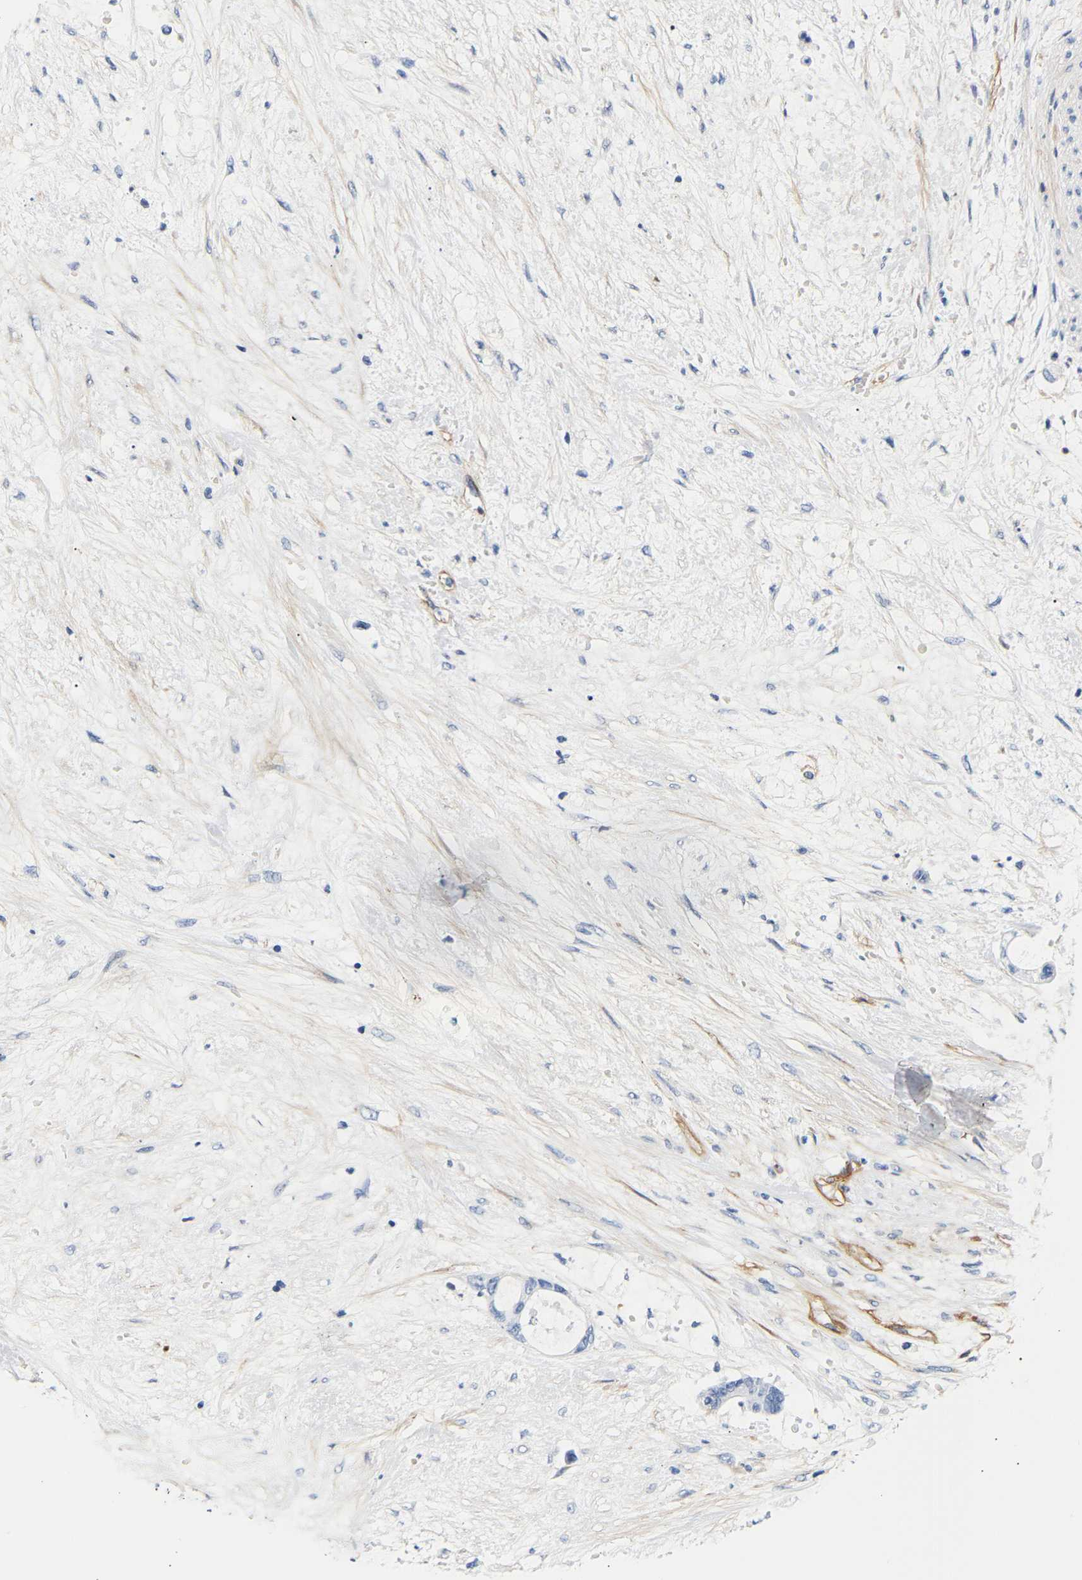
{"staining": {"intensity": "negative", "quantity": "none", "location": "none"}, "tissue": "liver cancer", "cell_type": "Tumor cells", "image_type": "cancer", "snomed": [{"axis": "morphology", "description": "Normal tissue, NOS"}, {"axis": "morphology", "description": "Cholangiocarcinoma"}, {"axis": "topography", "description": "Liver"}, {"axis": "topography", "description": "Peripheral nerve tissue"}], "caption": "Liver cholangiocarcinoma was stained to show a protein in brown. There is no significant positivity in tumor cells. The staining was performed using DAB (3,3'-diaminobenzidine) to visualize the protein expression in brown, while the nuclei were stained in blue with hematoxylin (Magnification: 20x).", "gene": "IGFBP7", "patient": {"sex": "female", "age": 73}}